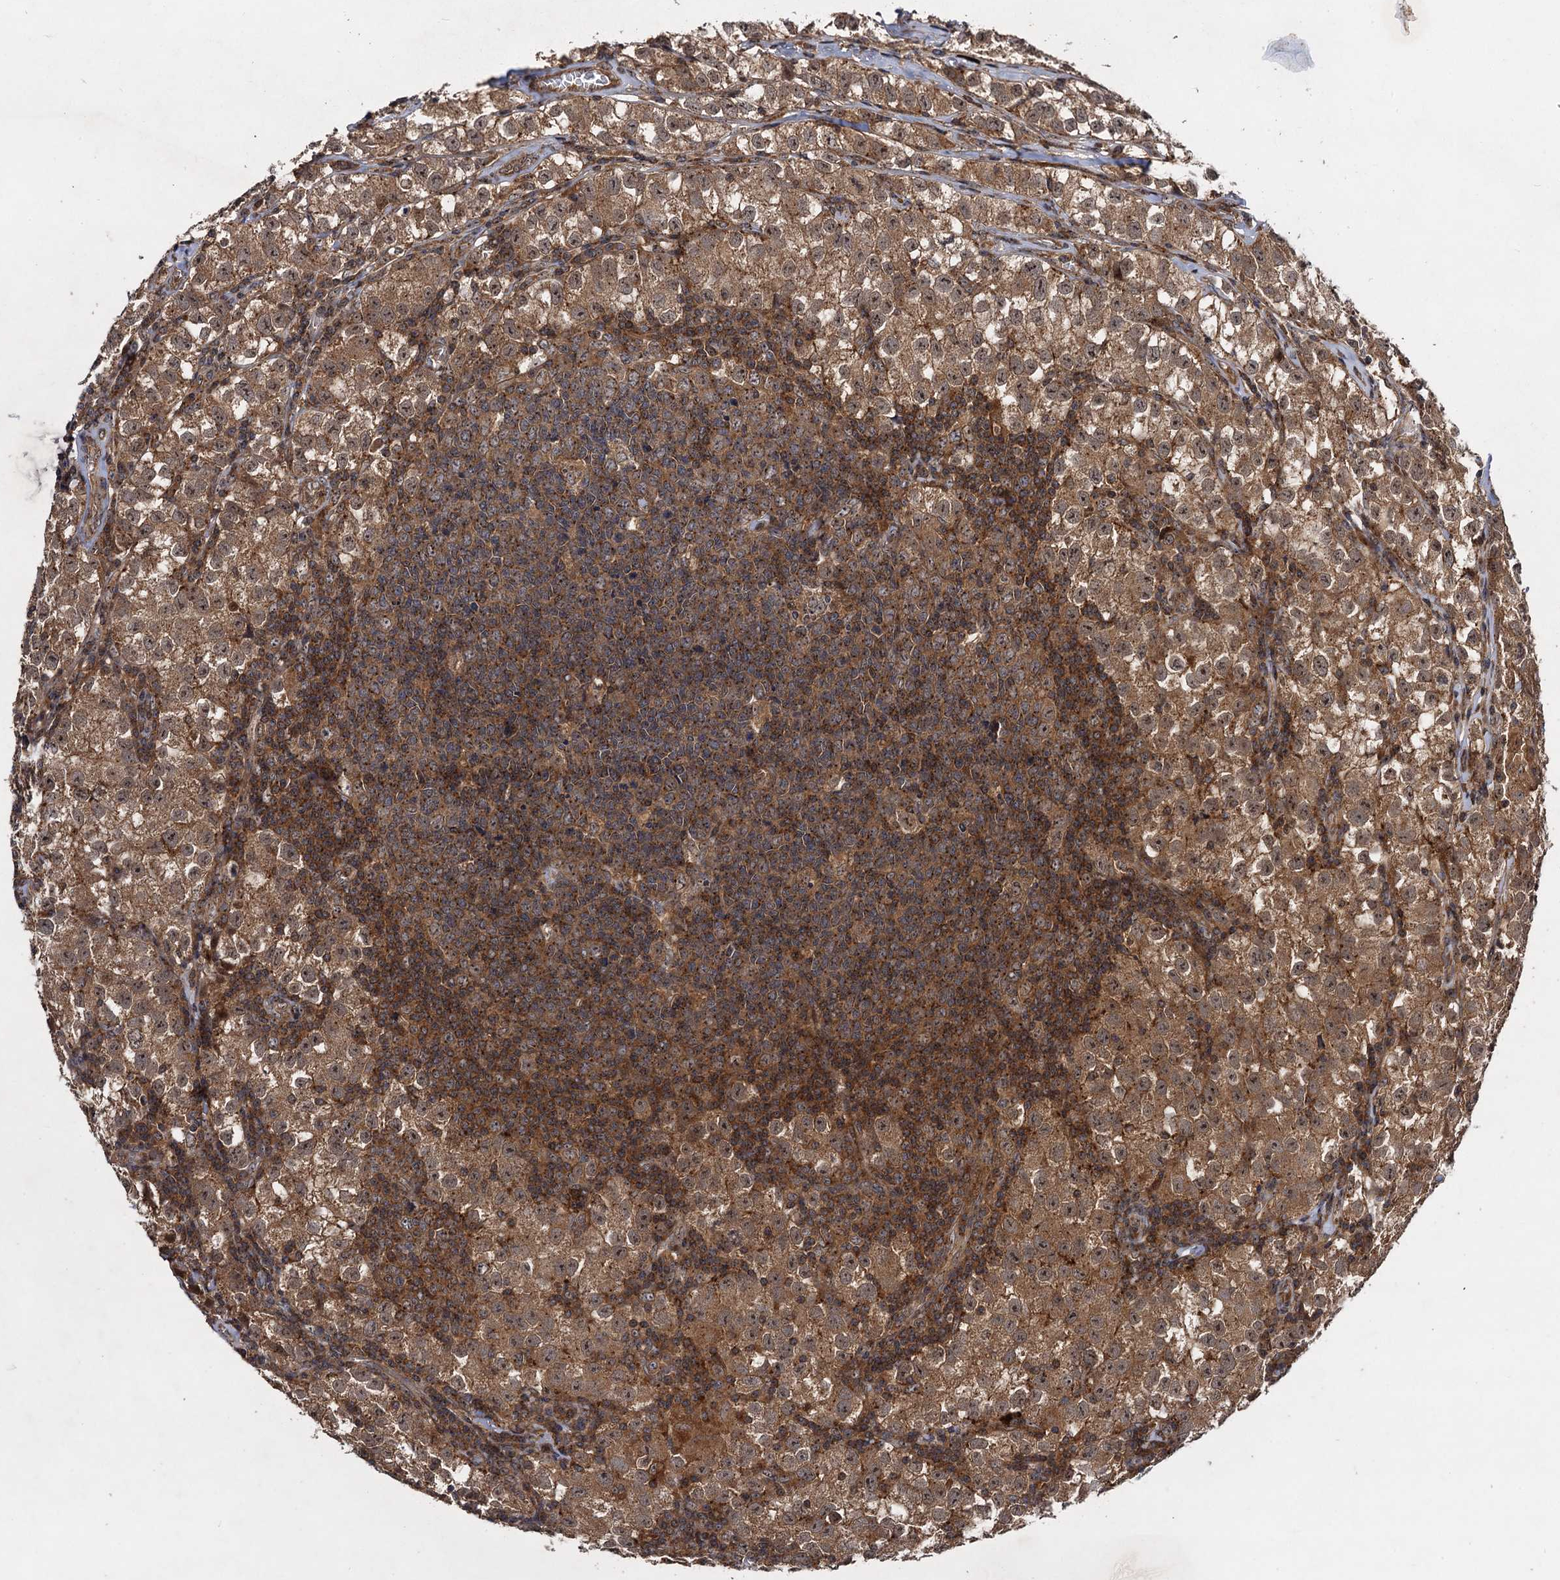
{"staining": {"intensity": "moderate", "quantity": ">75%", "location": "cytoplasmic/membranous"}, "tissue": "testis cancer", "cell_type": "Tumor cells", "image_type": "cancer", "snomed": [{"axis": "morphology", "description": "Seminoma, NOS"}, {"axis": "morphology", "description": "Carcinoma, Embryonal, NOS"}, {"axis": "topography", "description": "Testis"}], "caption": "Protein staining shows moderate cytoplasmic/membranous expression in about >75% of tumor cells in testis cancer.", "gene": "KXD1", "patient": {"sex": "male", "age": 43}}